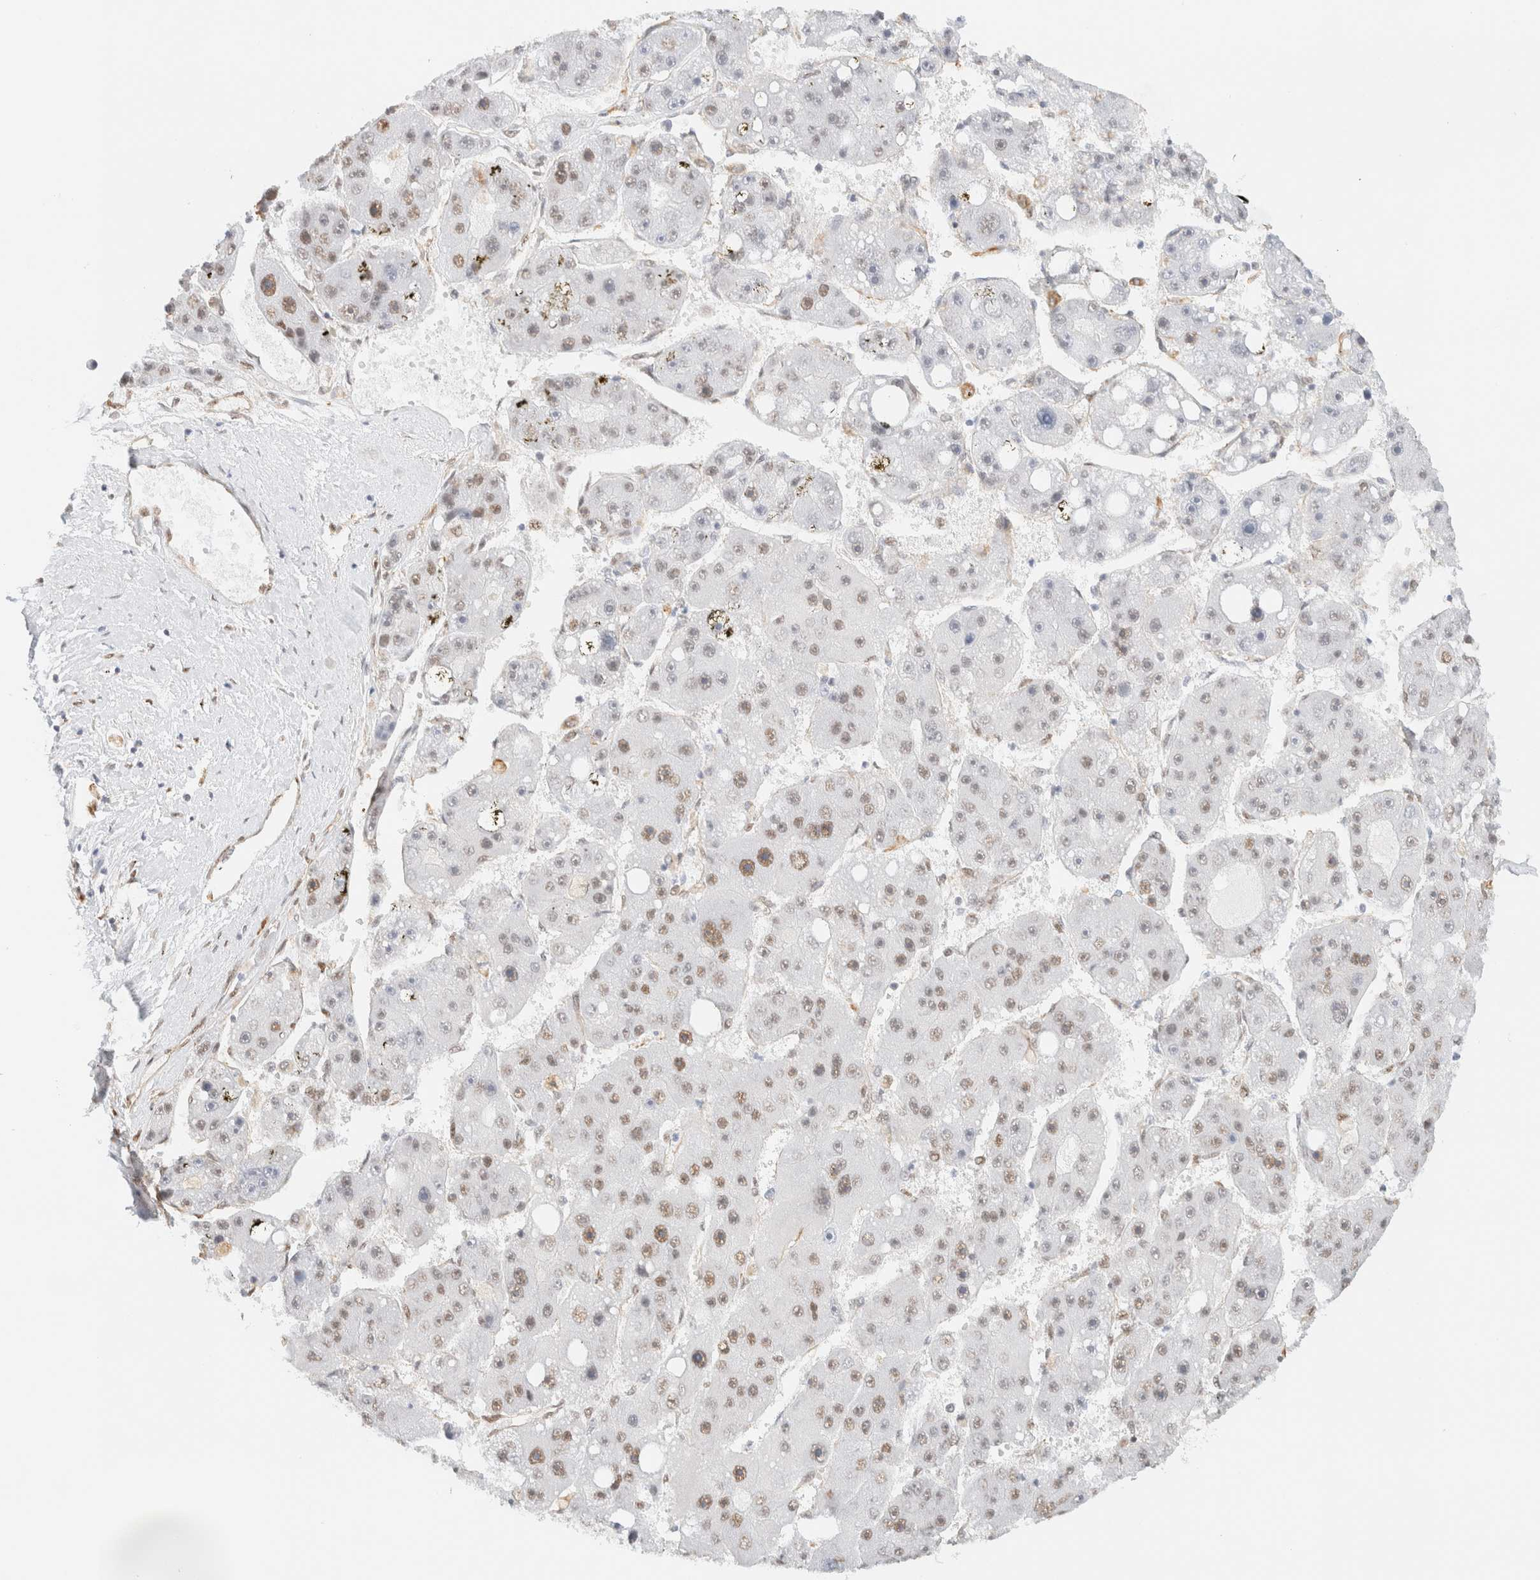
{"staining": {"intensity": "moderate", "quantity": "<25%", "location": "nuclear"}, "tissue": "liver cancer", "cell_type": "Tumor cells", "image_type": "cancer", "snomed": [{"axis": "morphology", "description": "Carcinoma, Hepatocellular, NOS"}, {"axis": "topography", "description": "Liver"}], "caption": "IHC photomicrograph of human liver cancer stained for a protein (brown), which displays low levels of moderate nuclear positivity in about <25% of tumor cells.", "gene": "ARID5A", "patient": {"sex": "female", "age": 61}}